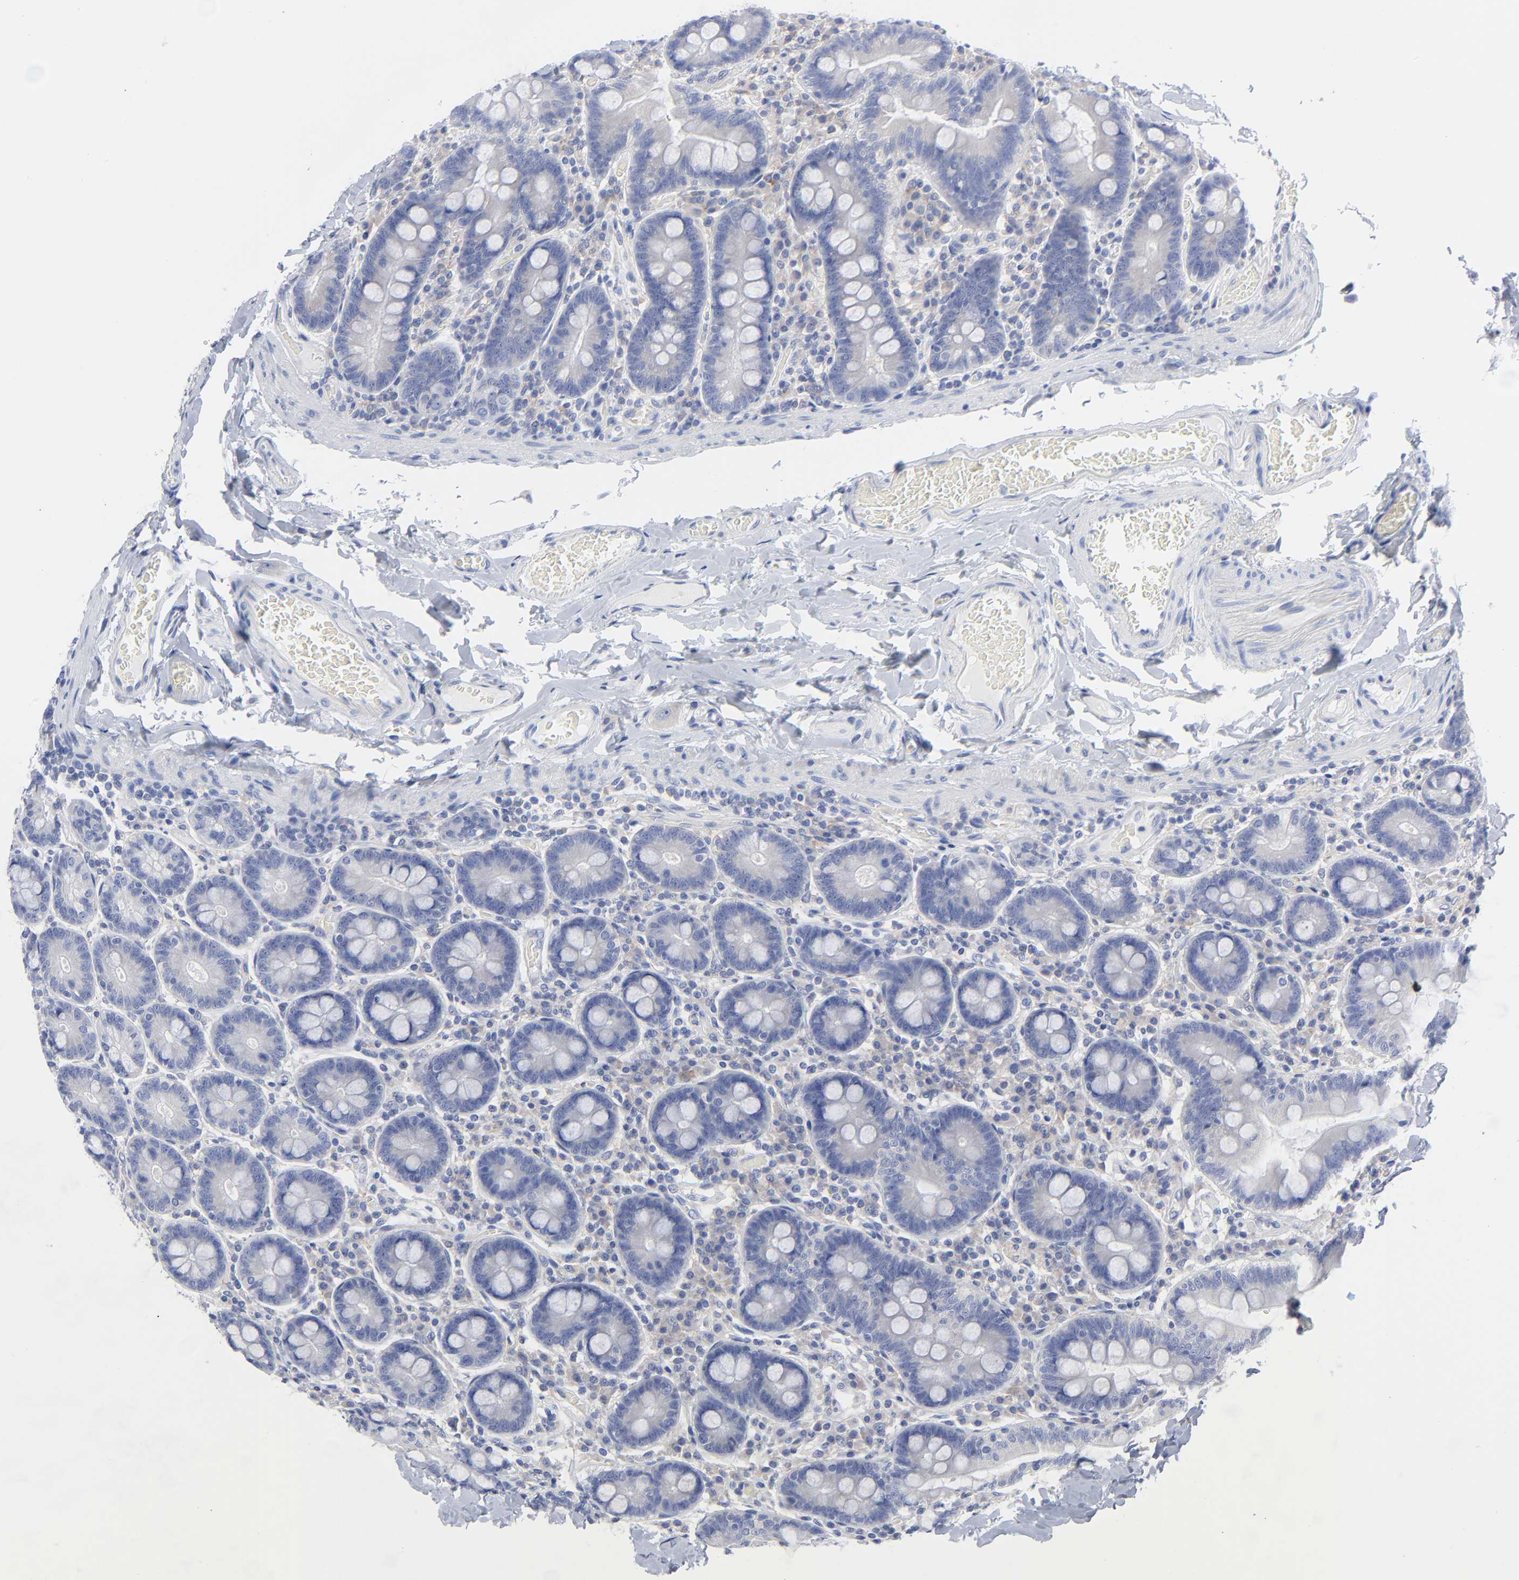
{"staining": {"intensity": "negative", "quantity": "none", "location": "none"}, "tissue": "duodenum", "cell_type": "Glandular cells", "image_type": "normal", "snomed": [{"axis": "morphology", "description": "Normal tissue, NOS"}, {"axis": "topography", "description": "Duodenum"}], "caption": "Immunohistochemistry (IHC) micrograph of unremarkable duodenum: duodenum stained with DAB exhibits no significant protein positivity in glandular cells. (Immunohistochemistry, brightfield microscopy, high magnification).", "gene": "STAT2", "patient": {"sex": "male", "age": 66}}